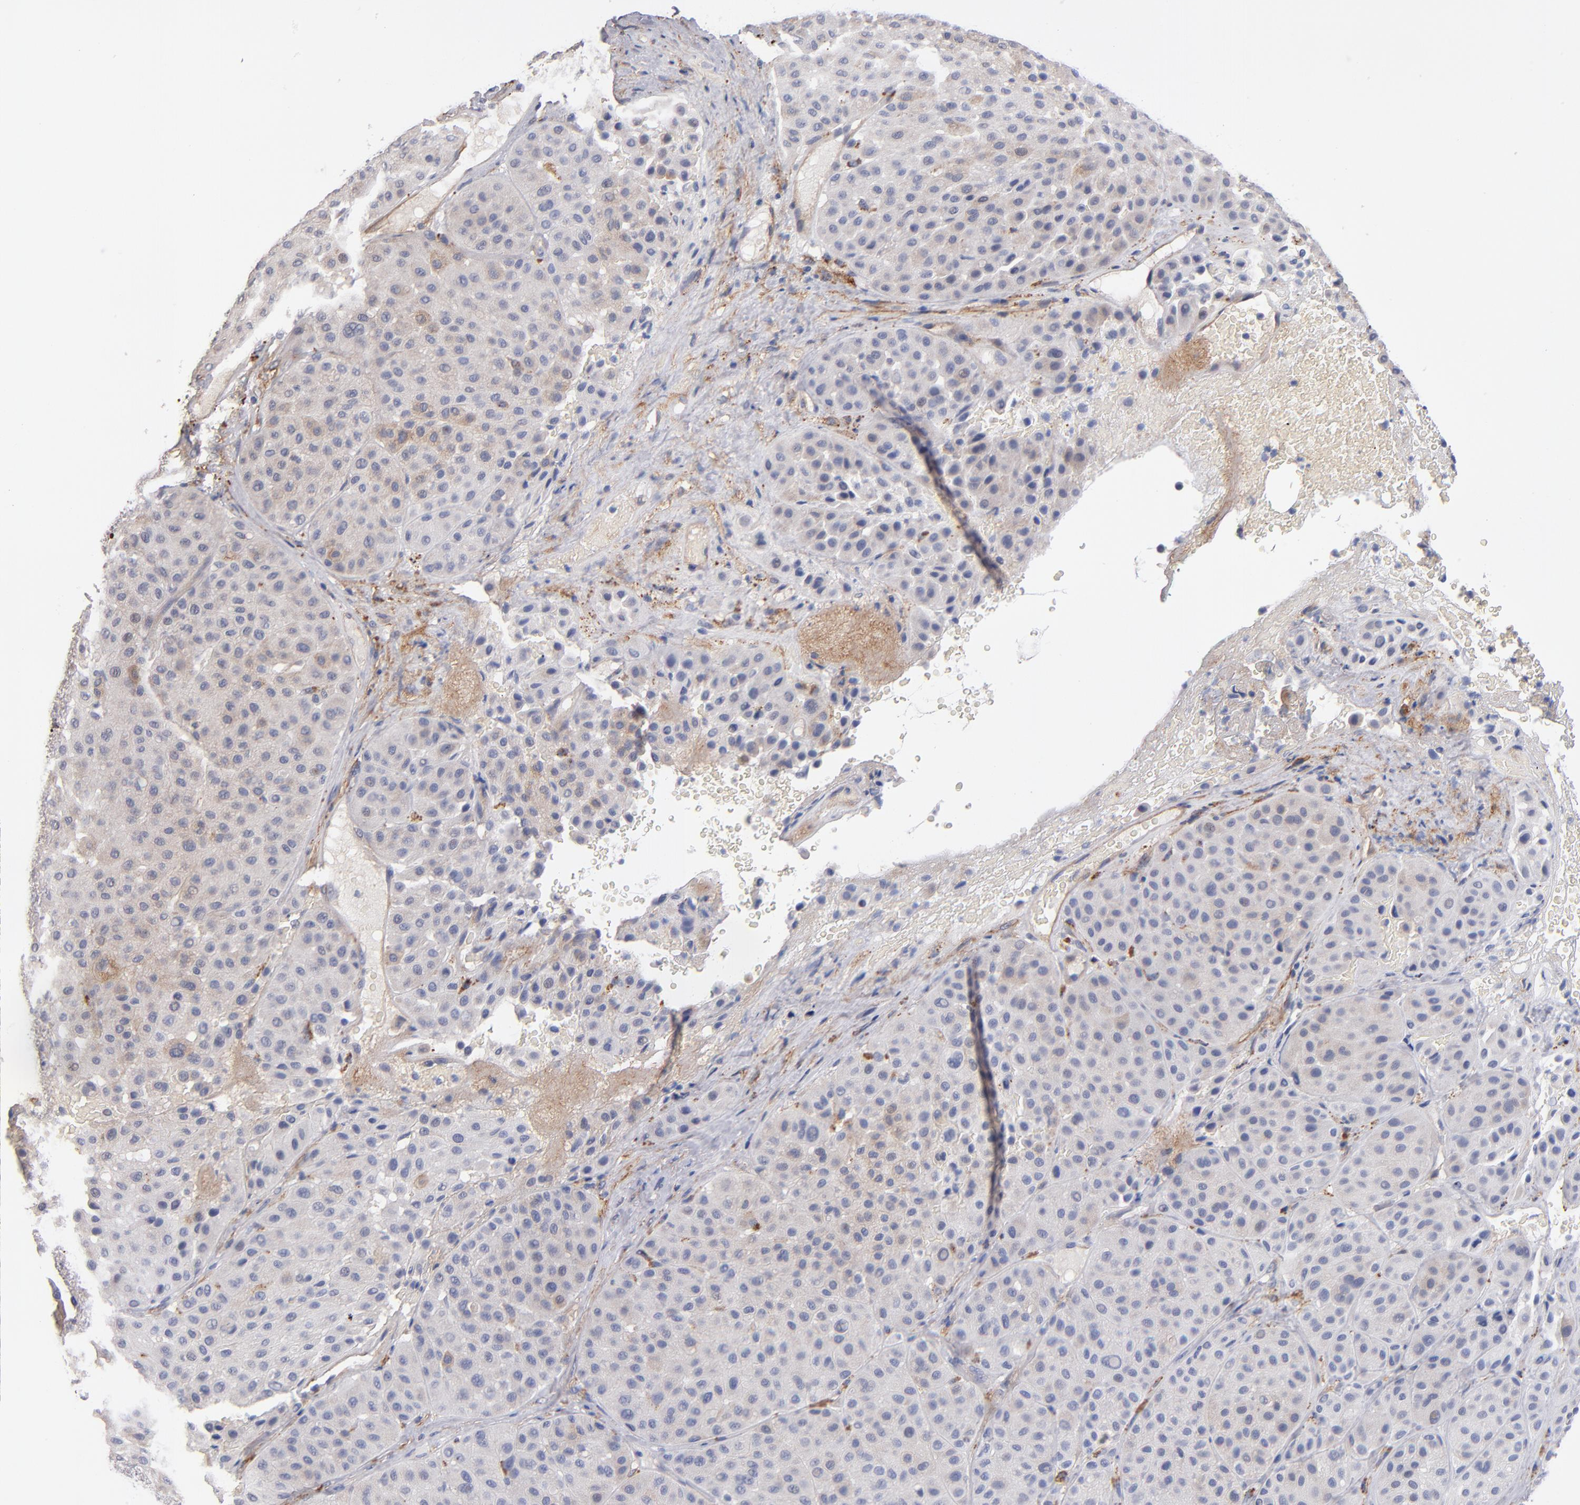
{"staining": {"intensity": "weak", "quantity": "<25%", "location": "cytoplasmic/membranous"}, "tissue": "melanoma", "cell_type": "Tumor cells", "image_type": "cancer", "snomed": [{"axis": "morphology", "description": "Normal tissue, NOS"}, {"axis": "morphology", "description": "Malignant melanoma, Metastatic site"}, {"axis": "topography", "description": "Skin"}], "caption": "DAB immunohistochemical staining of human malignant melanoma (metastatic site) shows no significant staining in tumor cells. (DAB (3,3'-diaminobenzidine) immunohistochemistry (IHC) with hematoxylin counter stain).", "gene": "PLSCR4", "patient": {"sex": "male", "age": 41}}